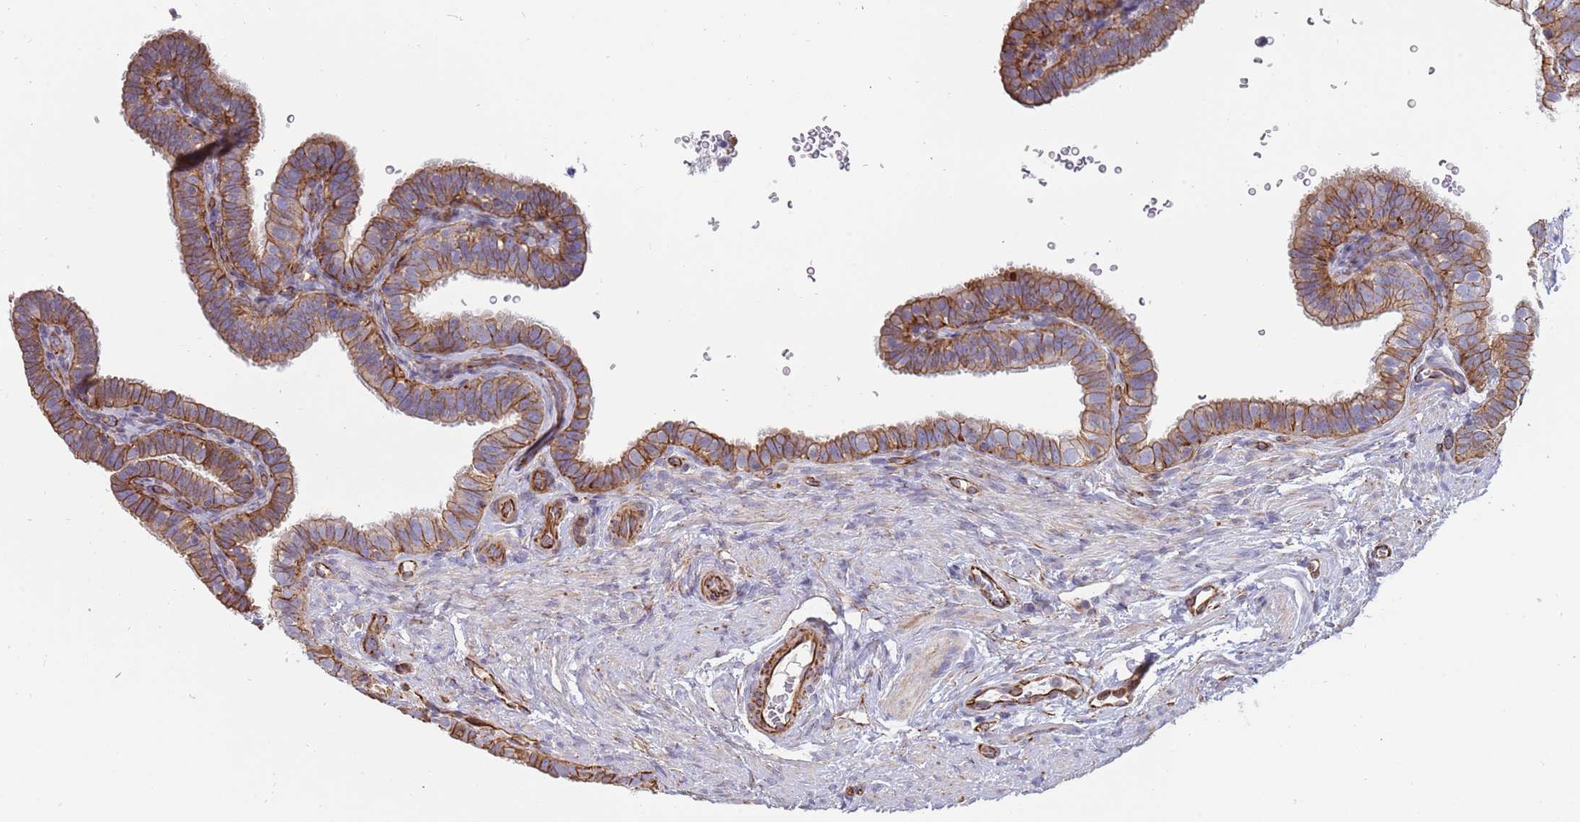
{"staining": {"intensity": "moderate", "quantity": "25%-75%", "location": "cytoplasmic/membranous"}, "tissue": "fallopian tube", "cell_type": "Glandular cells", "image_type": "normal", "snomed": [{"axis": "morphology", "description": "Normal tissue, NOS"}, {"axis": "topography", "description": "Fallopian tube"}], "caption": "Immunohistochemical staining of normal fallopian tube shows moderate cytoplasmic/membranous protein positivity in about 25%-75% of glandular cells. (DAB (3,3'-diaminobenzidine) = brown stain, brightfield microscopy at high magnification).", "gene": "MOGAT1", "patient": {"sex": "female", "age": 41}}